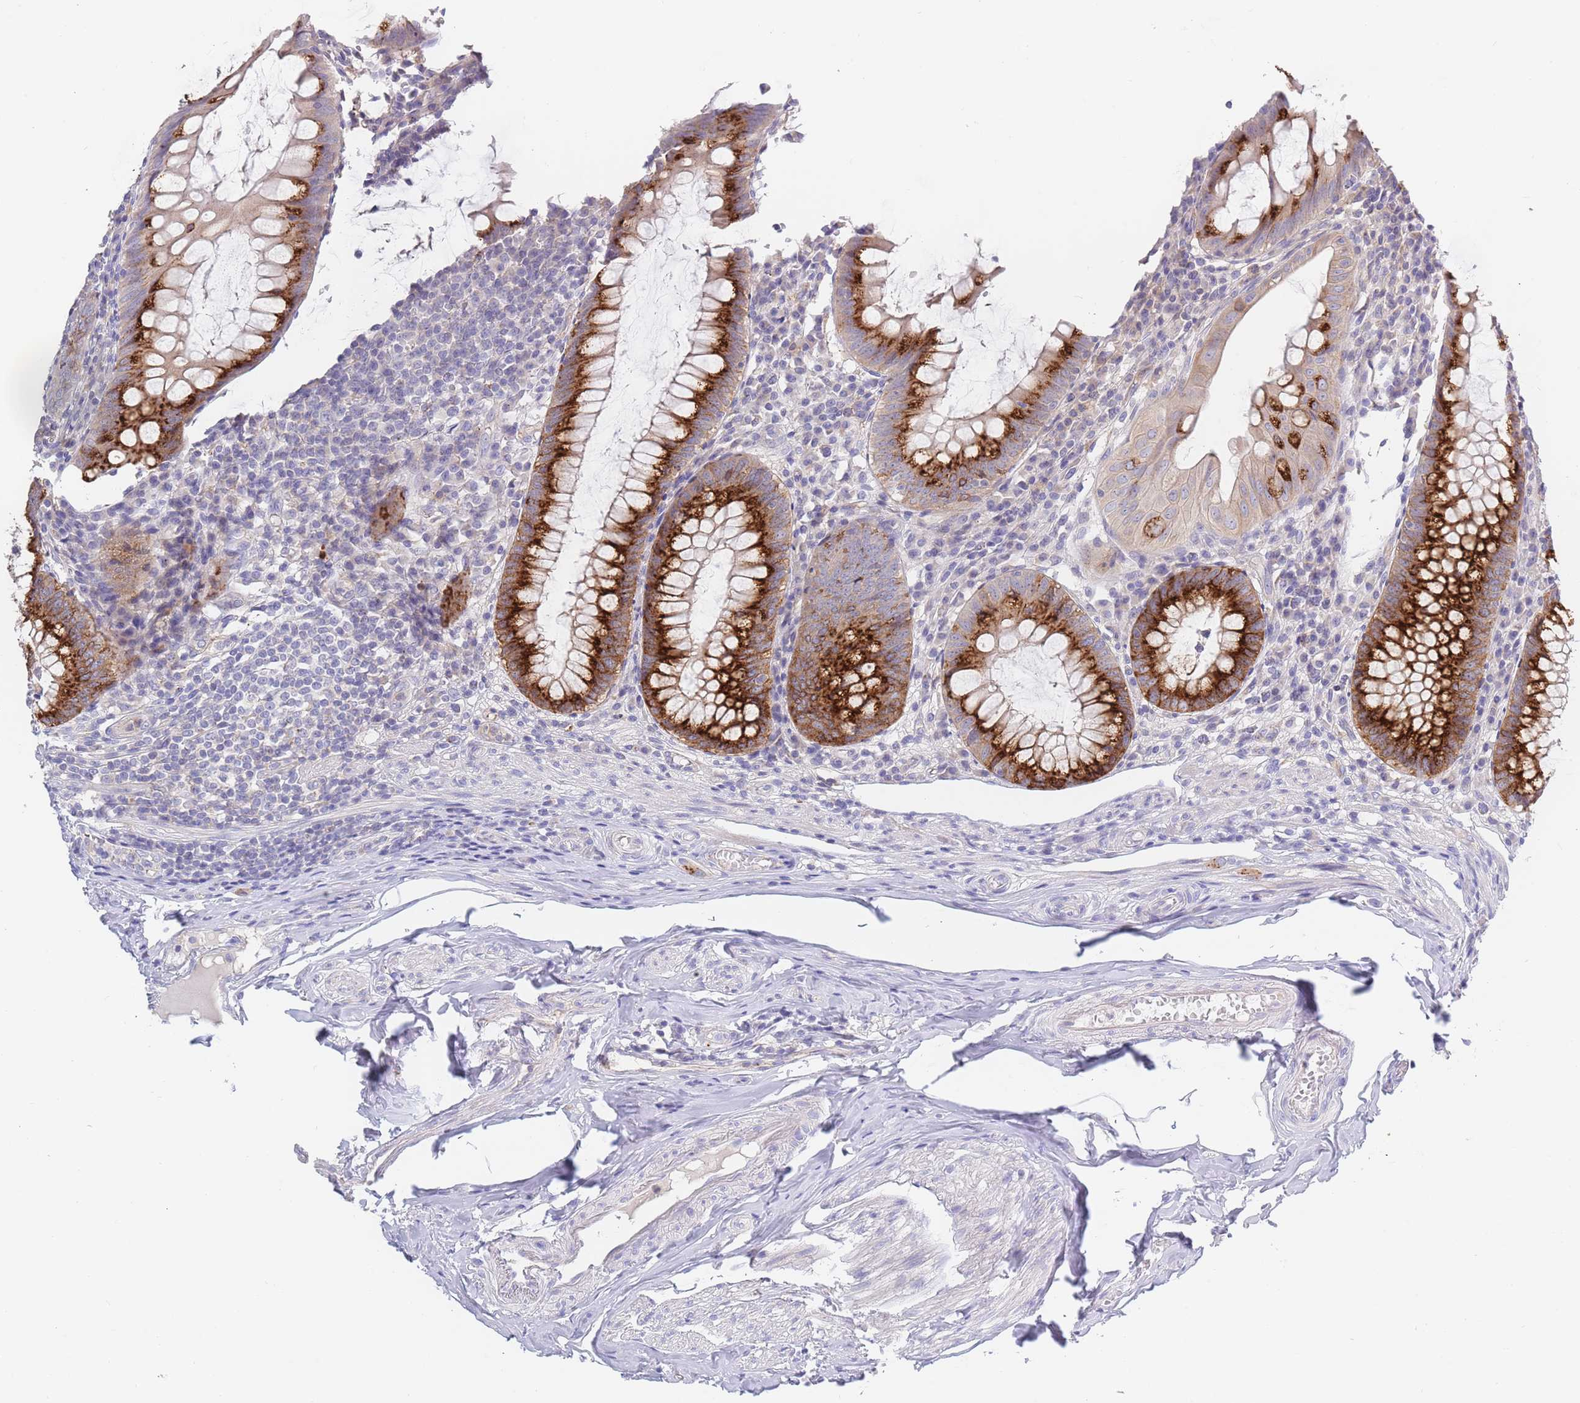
{"staining": {"intensity": "strong", "quantity": "25%-75%", "location": "cytoplasmic/membranous"}, "tissue": "appendix", "cell_type": "Glandular cells", "image_type": "normal", "snomed": [{"axis": "morphology", "description": "Normal tissue, NOS"}, {"axis": "topography", "description": "Appendix"}], "caption": "Protein analysis of benign appendix demonstrates strong cytoplasmic/membranous staining in about 25%-75% of glandular cells. The staining is performed using DAB brown chromogen to label protein expression. The nuclei are counter-stained blue using hematoxylin.", "gene": "BORCS5", "patient": {"sex": "male", "age": 83}}